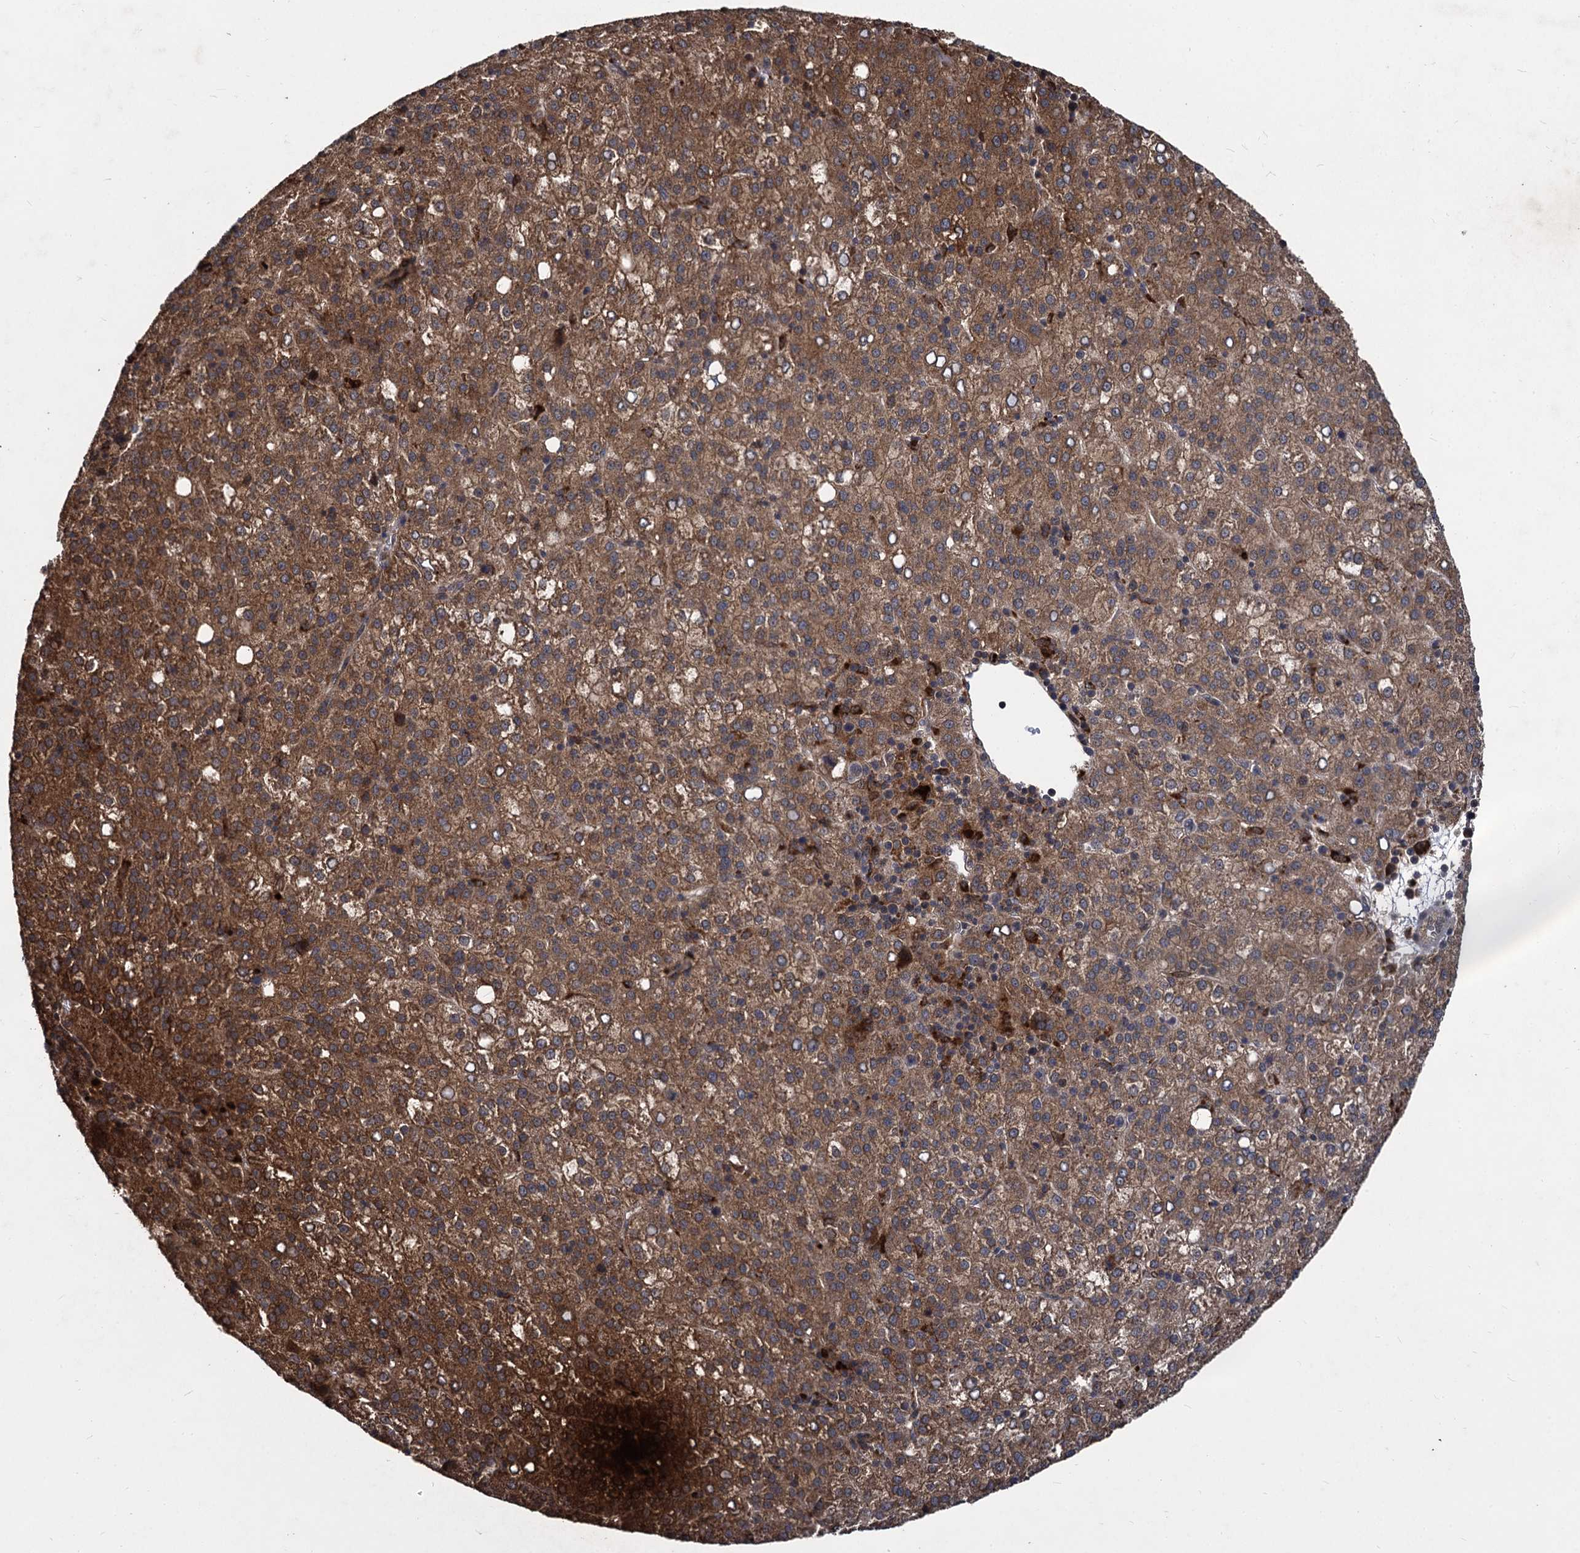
{"staining": {"intensity": "moderate", "quantity": ">75%", "location": "cytoplasmic/membranous"}, "tissue": "liver cancer", "cell_type": "Tumor cells", "image_type": "cancer", "snomed": [{"axis": "morphology", "description": "Carcinoma, Hepatocellular, NOS"}, {"axis": "topography", "description": "Liver"}], "caption": "Liver cancer (hepatocellular carcinoma) stained with DAB (3,3'-diaminobenzidine) immunohistochemistry reveals medium levels of moderate cytoplasmic/membranous staining in about >75% of tumor cells. (Stains: DAB in brown, nuclei in blue, Microscopy: brightfield microscopy at high magnification).", "gene": "BCL2L2", "patient": {"sex": "female", "age": 58}}